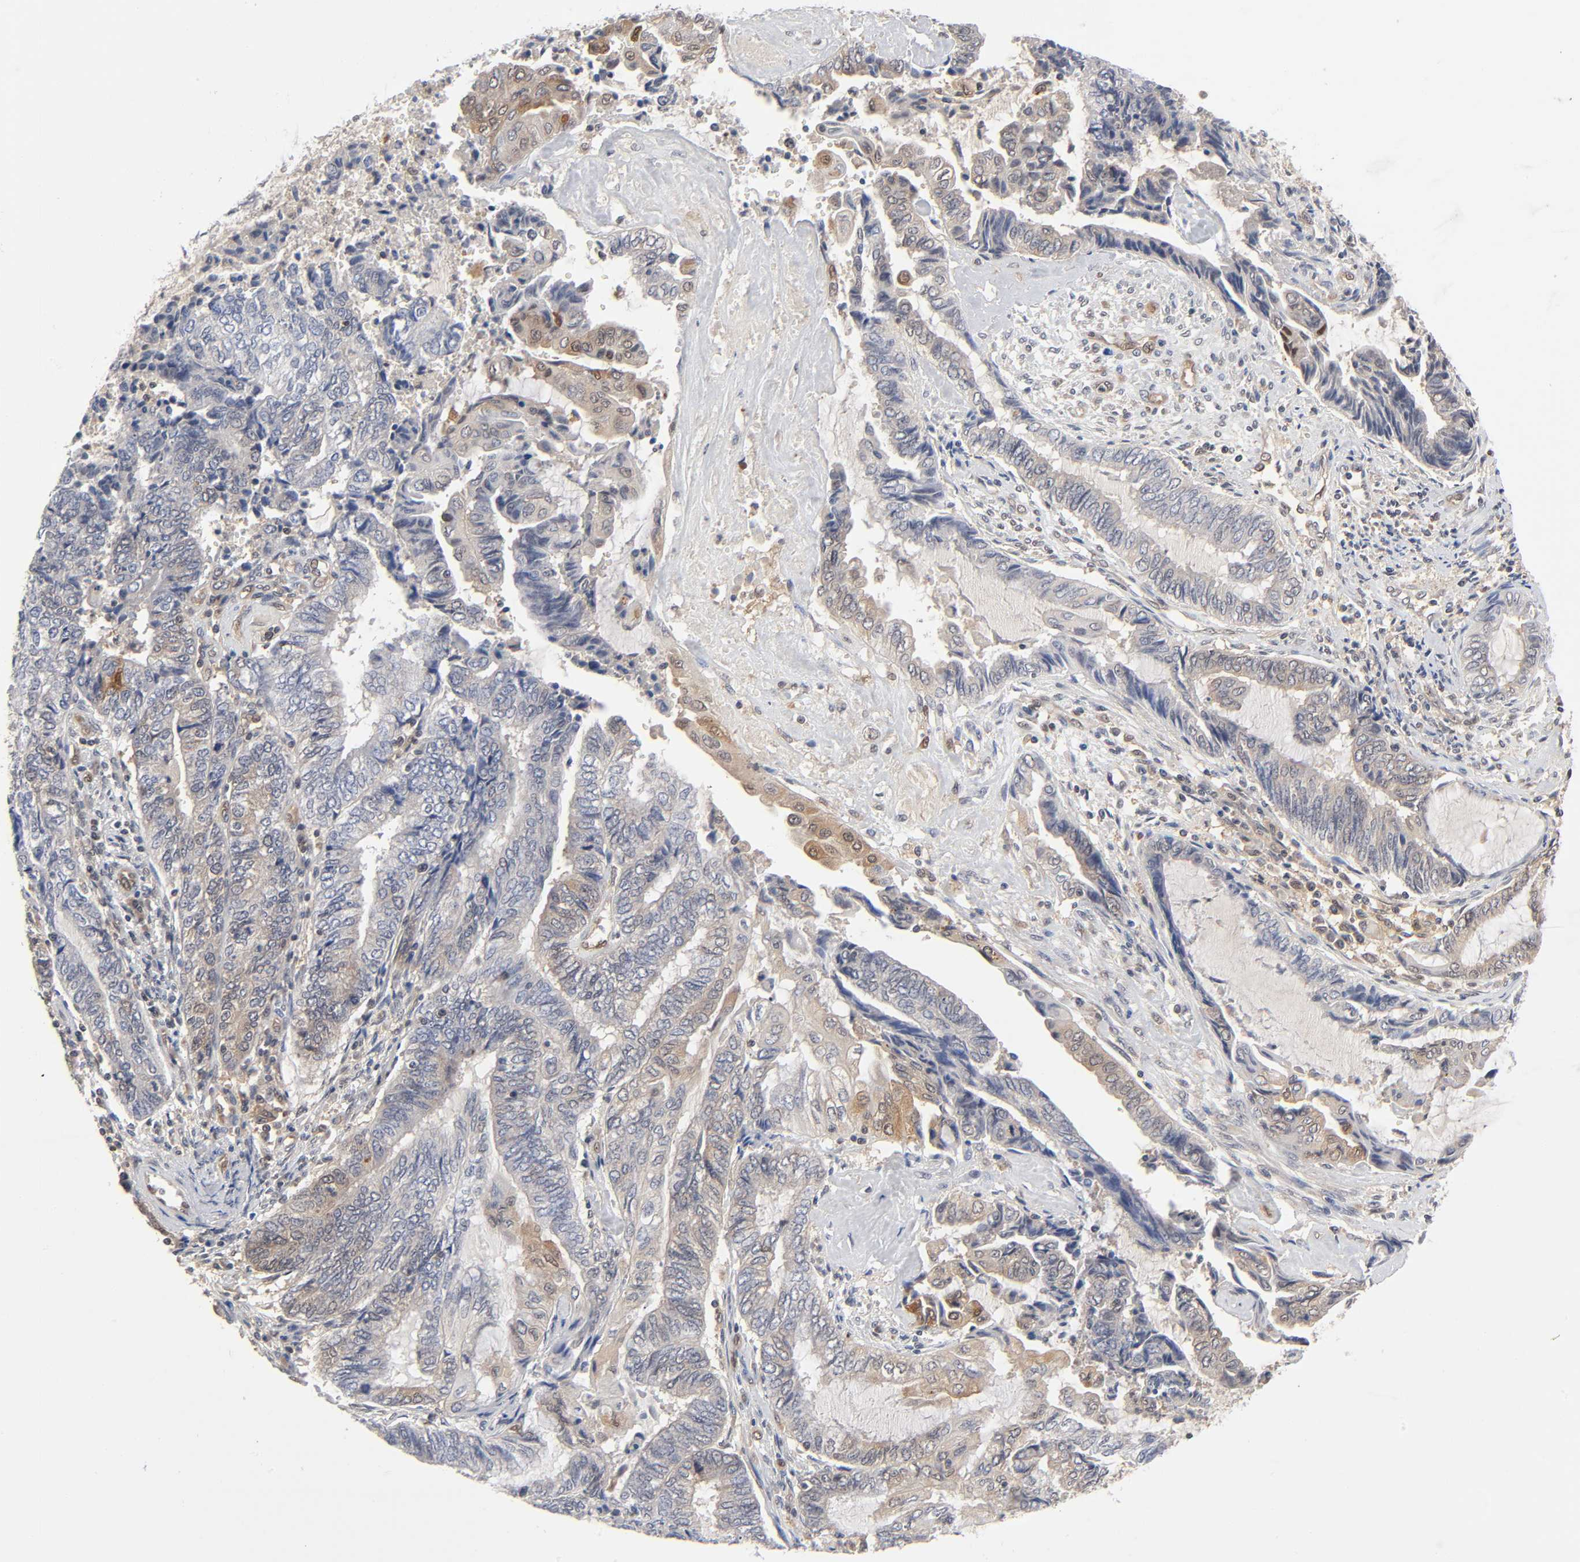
{"staining": {"intensity": "moderate", "quantity": "<25%", "location": "cytoplasmic/membranous"}, "tissue": "endometrial cancer", "cell_type": "Tumor cells", "image_type": "cancer", "snomed": [{"axis": "morphology", "description": "Adenocarcinoma, NOS"}, {"axis": "topography", "description": "Uterus"}, {"axis": "topography", "description": "Endometrium"}], "caption": "Endometrial adenocarcinoma stained for a protein (brown) reveals moderate cytoplasmic/membranous positive positivity in about <25% of tumor cells.", "gene": "DFFB", "patient": {"sex": "female", "age": 70}}